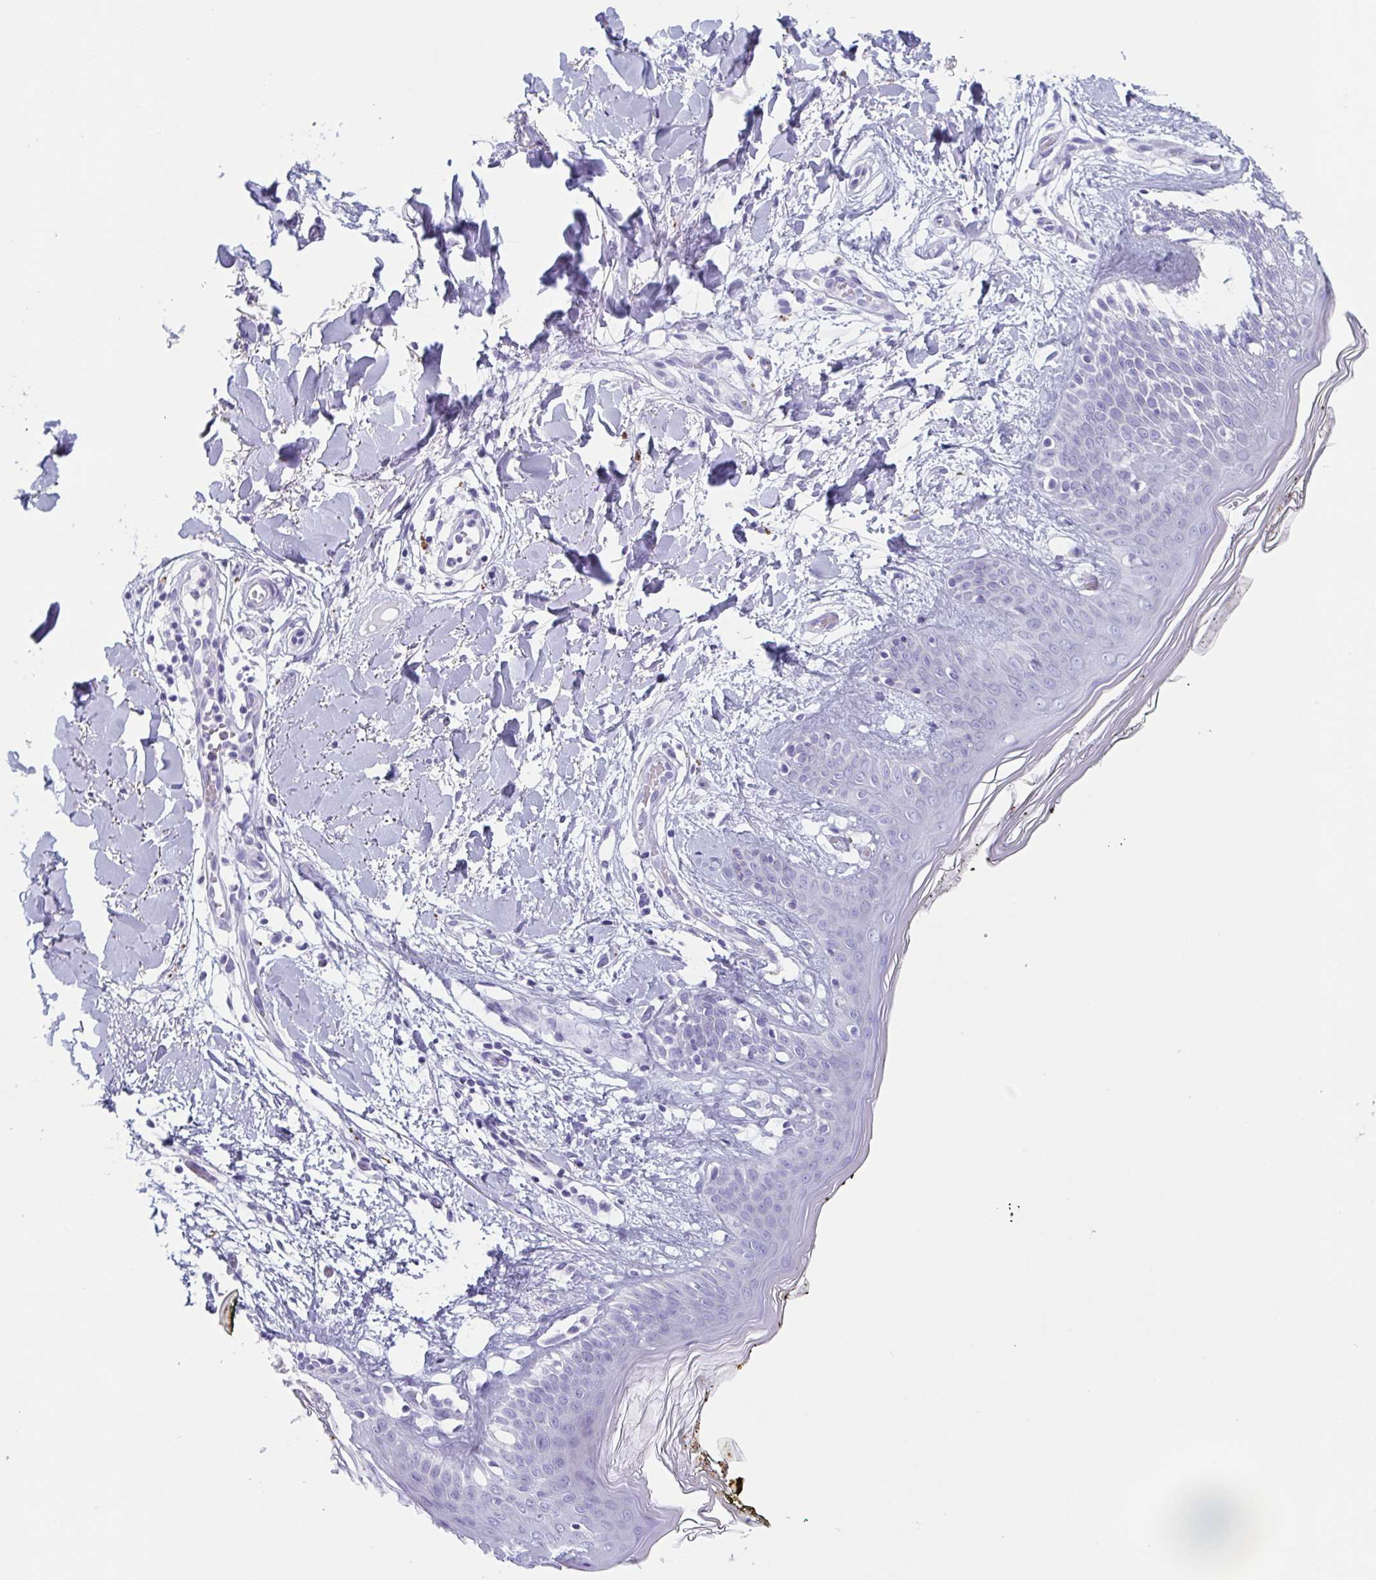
{"staining": {"intensity": "negative", "quantity": "none", "location": "none"}, "tissue": "skin", "cell_type": "Fibroblasts", "image_type": "normal", "snomed": [{"axis": "morphology", "description": "Normal tissue, NOS"}, {"axis": "topography", "description": "Skin"}], "caption": "Human skin stained for a protein using immunohistochemistry (IHC) displays no positivity in fibroblasts.", "gene": "TAGLN3", "patient": {"sex": "female", "age": 34}}